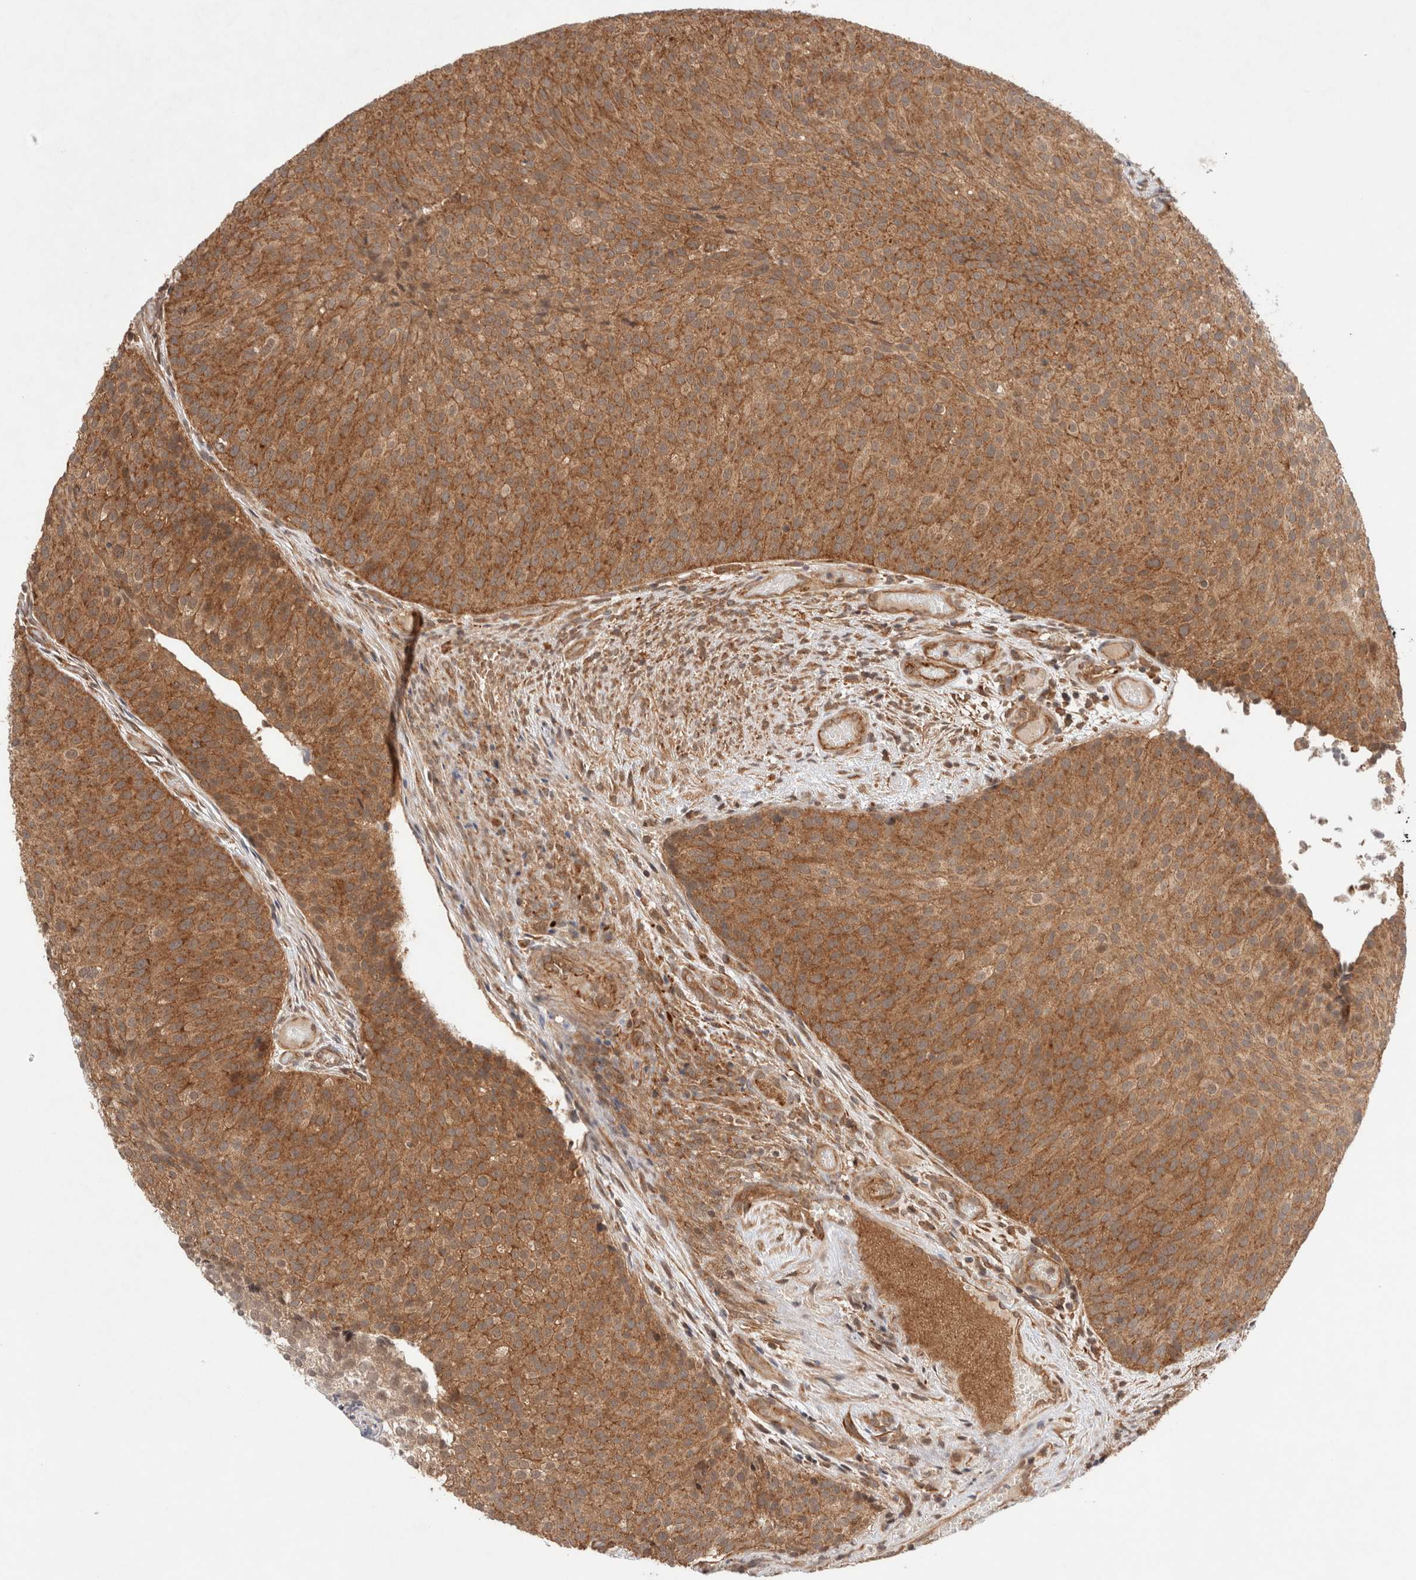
{"staining": {"intensity": "moderate", "quantity": ">75%", "location": "cytoplasmic/membranous"}, "tissue": "urothelial cancer", "cell_type": "Tumor cells", "image_type": "cancer", "snomed": [{"axis": "morphology", "description": "Urothelial carcinoma, Low grade"}, {"axis": "topography", "description": "Urinary bladder"}], "caption": "Urothelial cancer was stained to show a protein in brown. There is medium levels of moderate cytoplasmic/membranous staining in approximately >75% of tumor cells.", "gene": "SIKE1", "patient": {"sex": "male", "age": 86}}